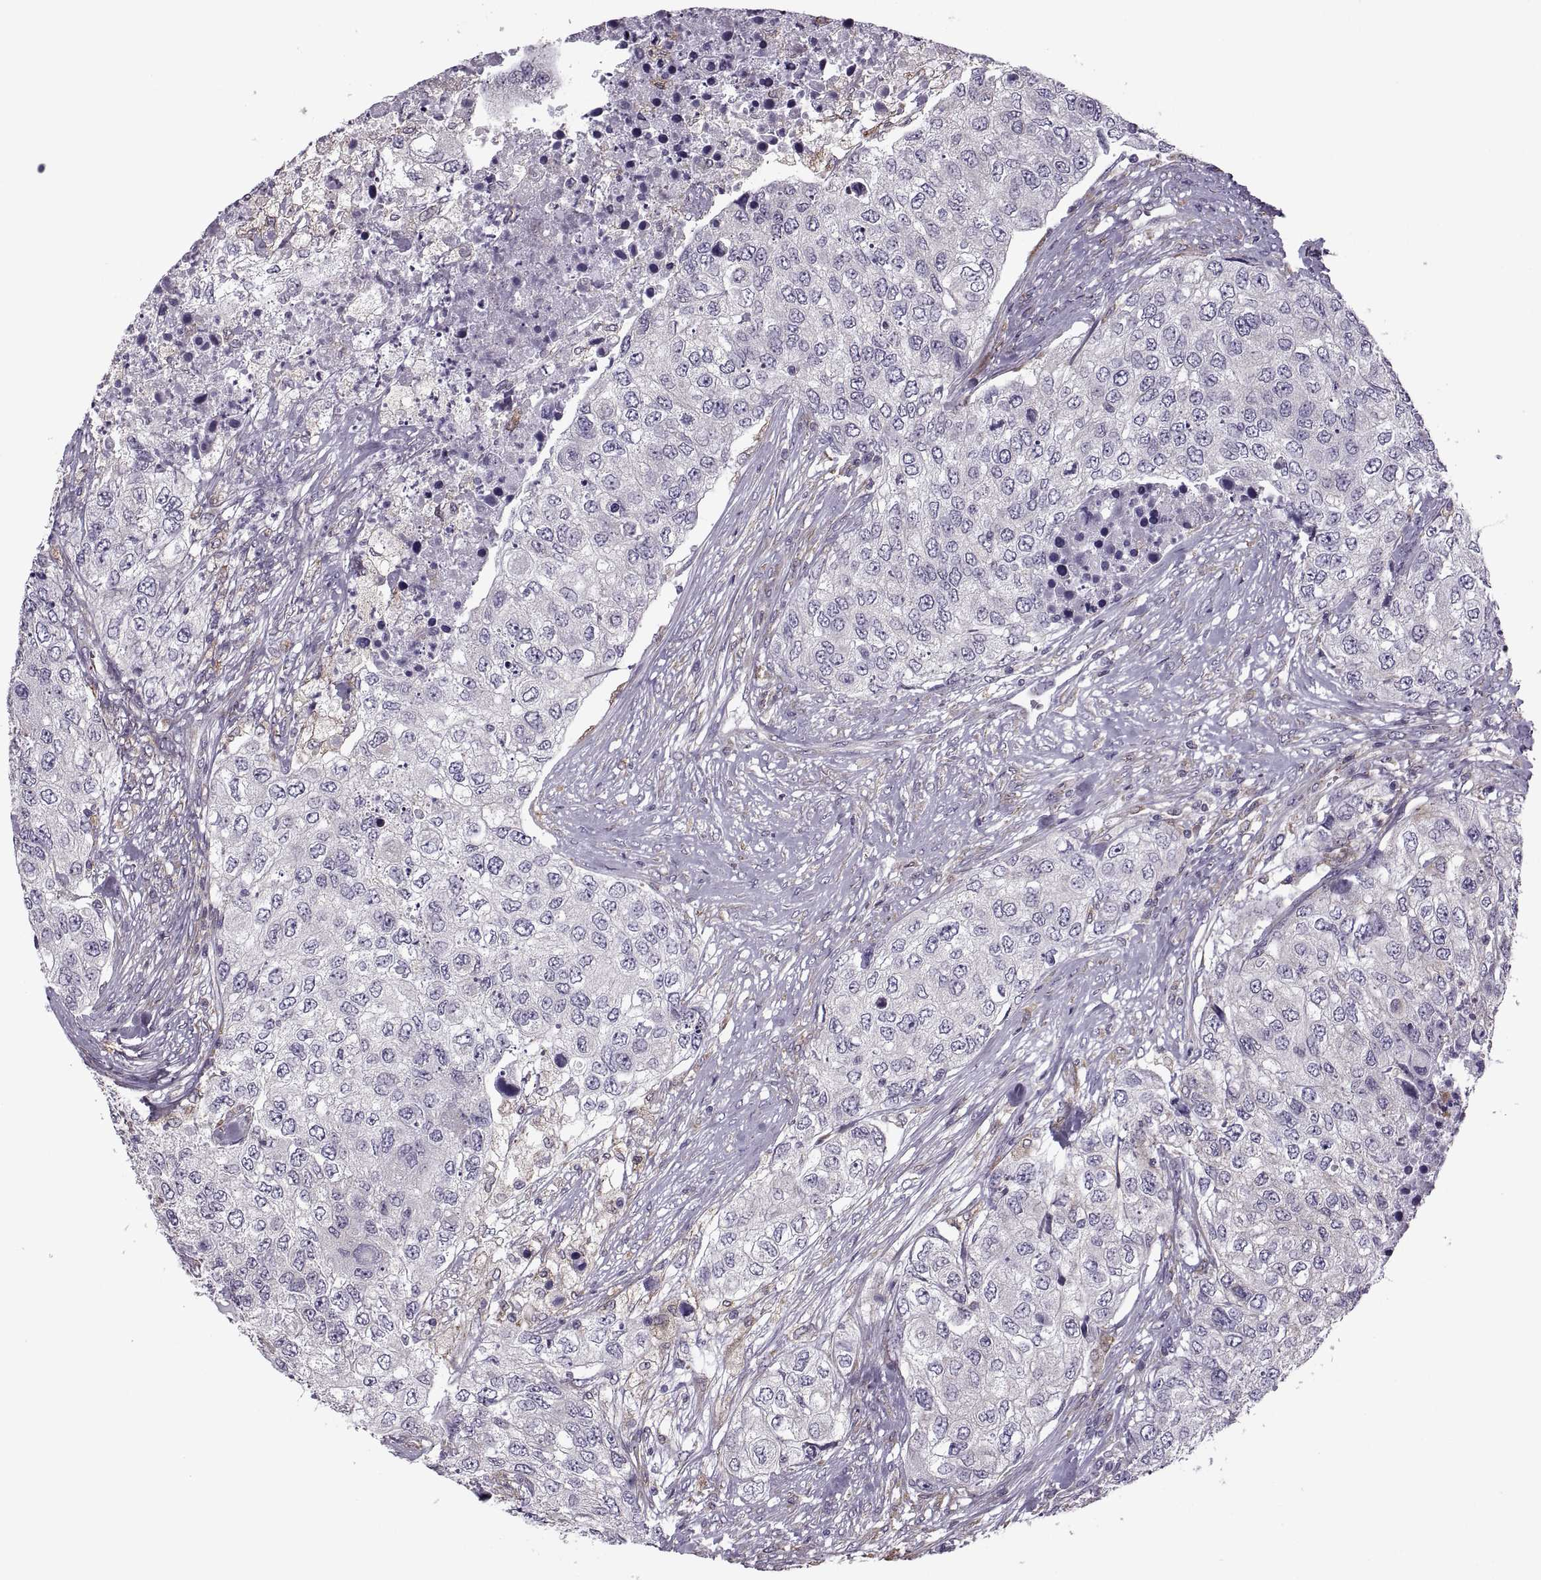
{"staining": {"intensity": "negative", "quantity": "none", "location": "none"}, "tissue": "urothelial cancer", "cell_type": "Tumor cells", "image_type": "cancer", "snomed": [{"axis": "morphology", "description": "Urothelial carcinoma, High grade"}, {"axis": "topography", "description": "Urinary bladder"}], "caption": "Immunohistochemical staining of urothelial carcinoma (high-grade) reveals no significant staining in tumor cells.", "gene": "LETM2", "patient": {"sex": "female", "age": 78}}